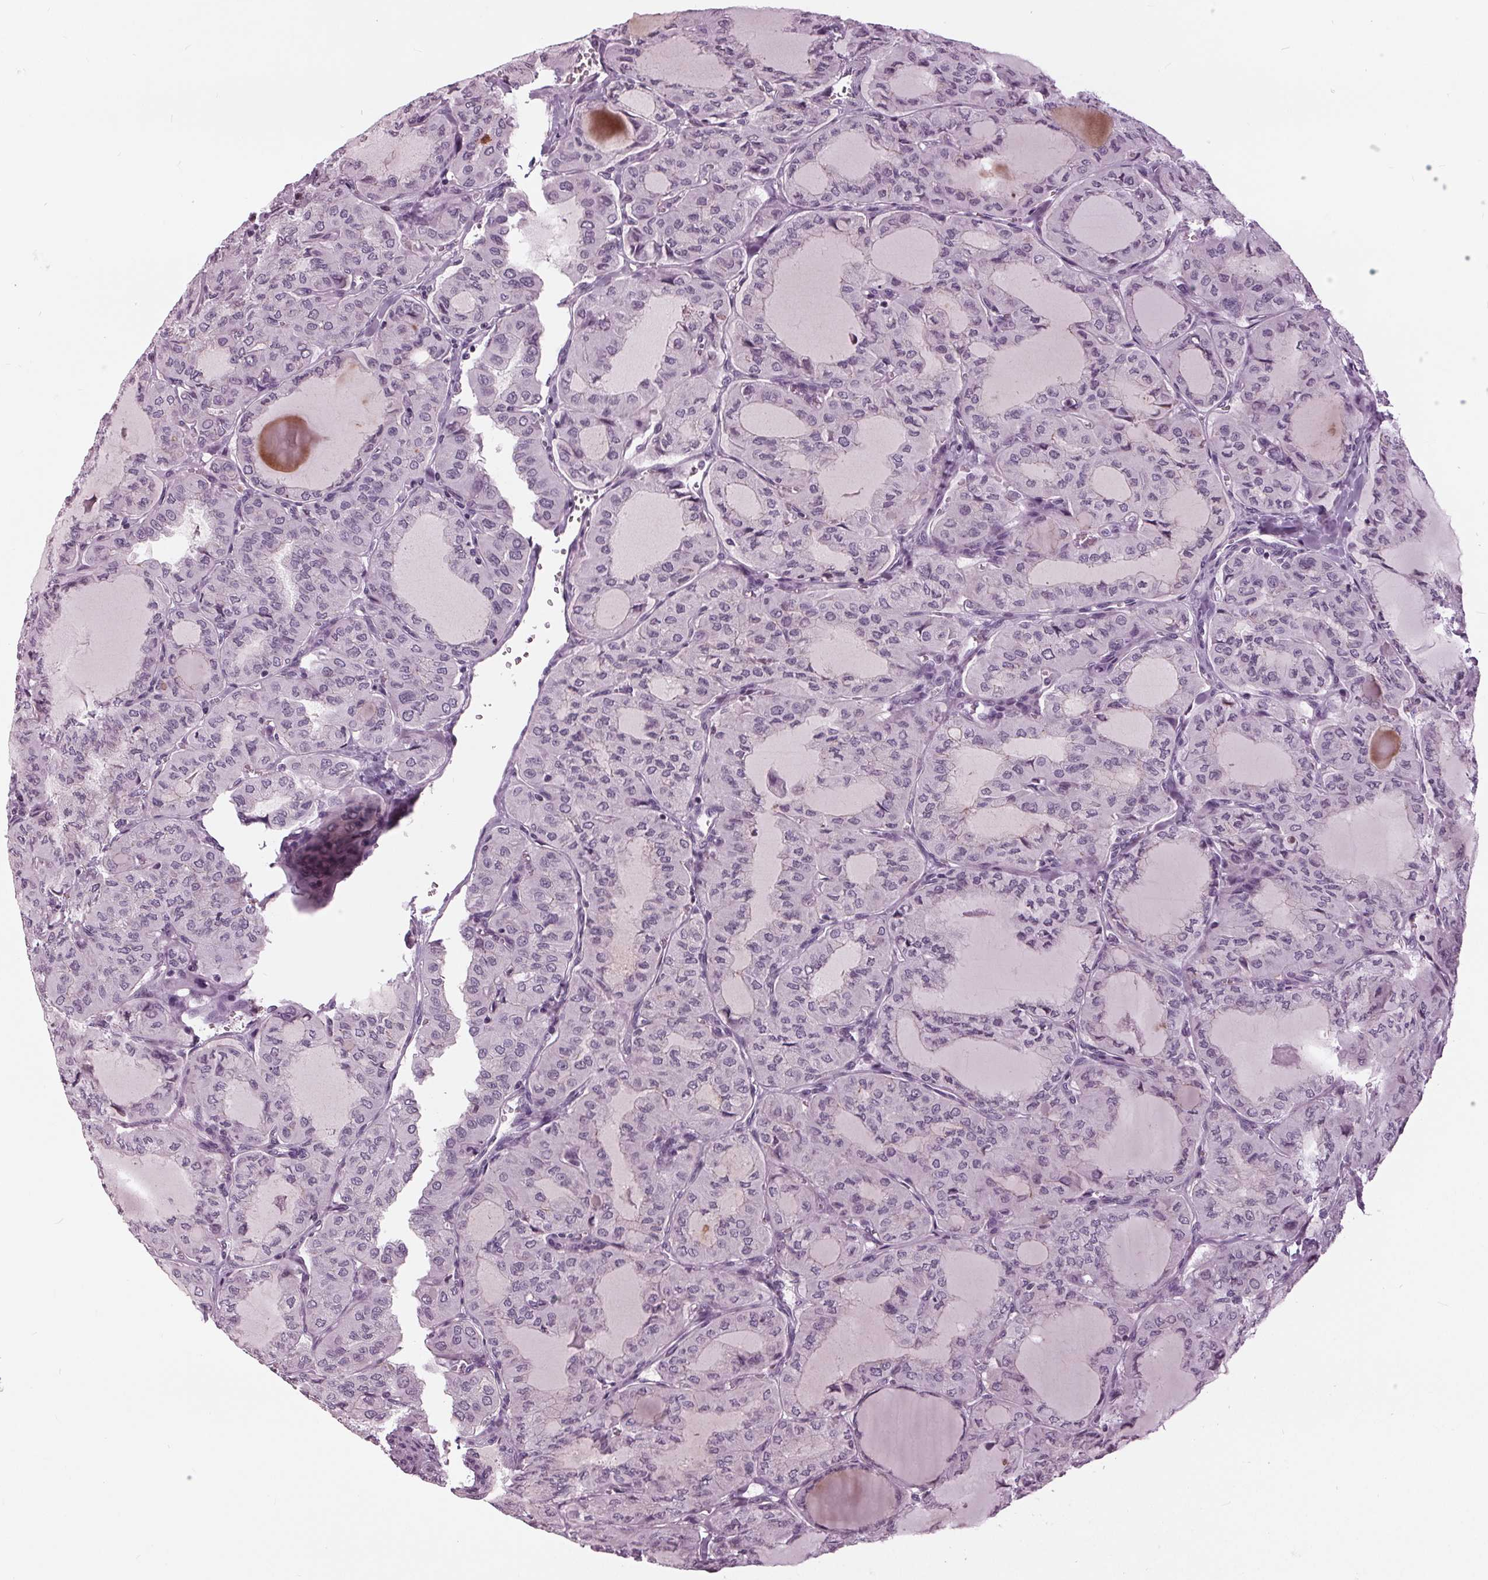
{"staining": {"intensity": "negative", "quantity": "none", "location": "none"}, "tissue": "thyroid cancer", "cell_type": "Tumor cells", "image_type": "cancer", "snomed": [{"axis": "morphology", "description": "Papillary adenocarcinoma, NOS"}, {"axis": "topography", "description": "Thyroid gland"}], "caption": "Tumor cells are negative for protein expression in human thyroid cancer (papillary adenocarcinoma).", "gene": "SLC9A4", "patient": {"sex": "male", "age": 20}}